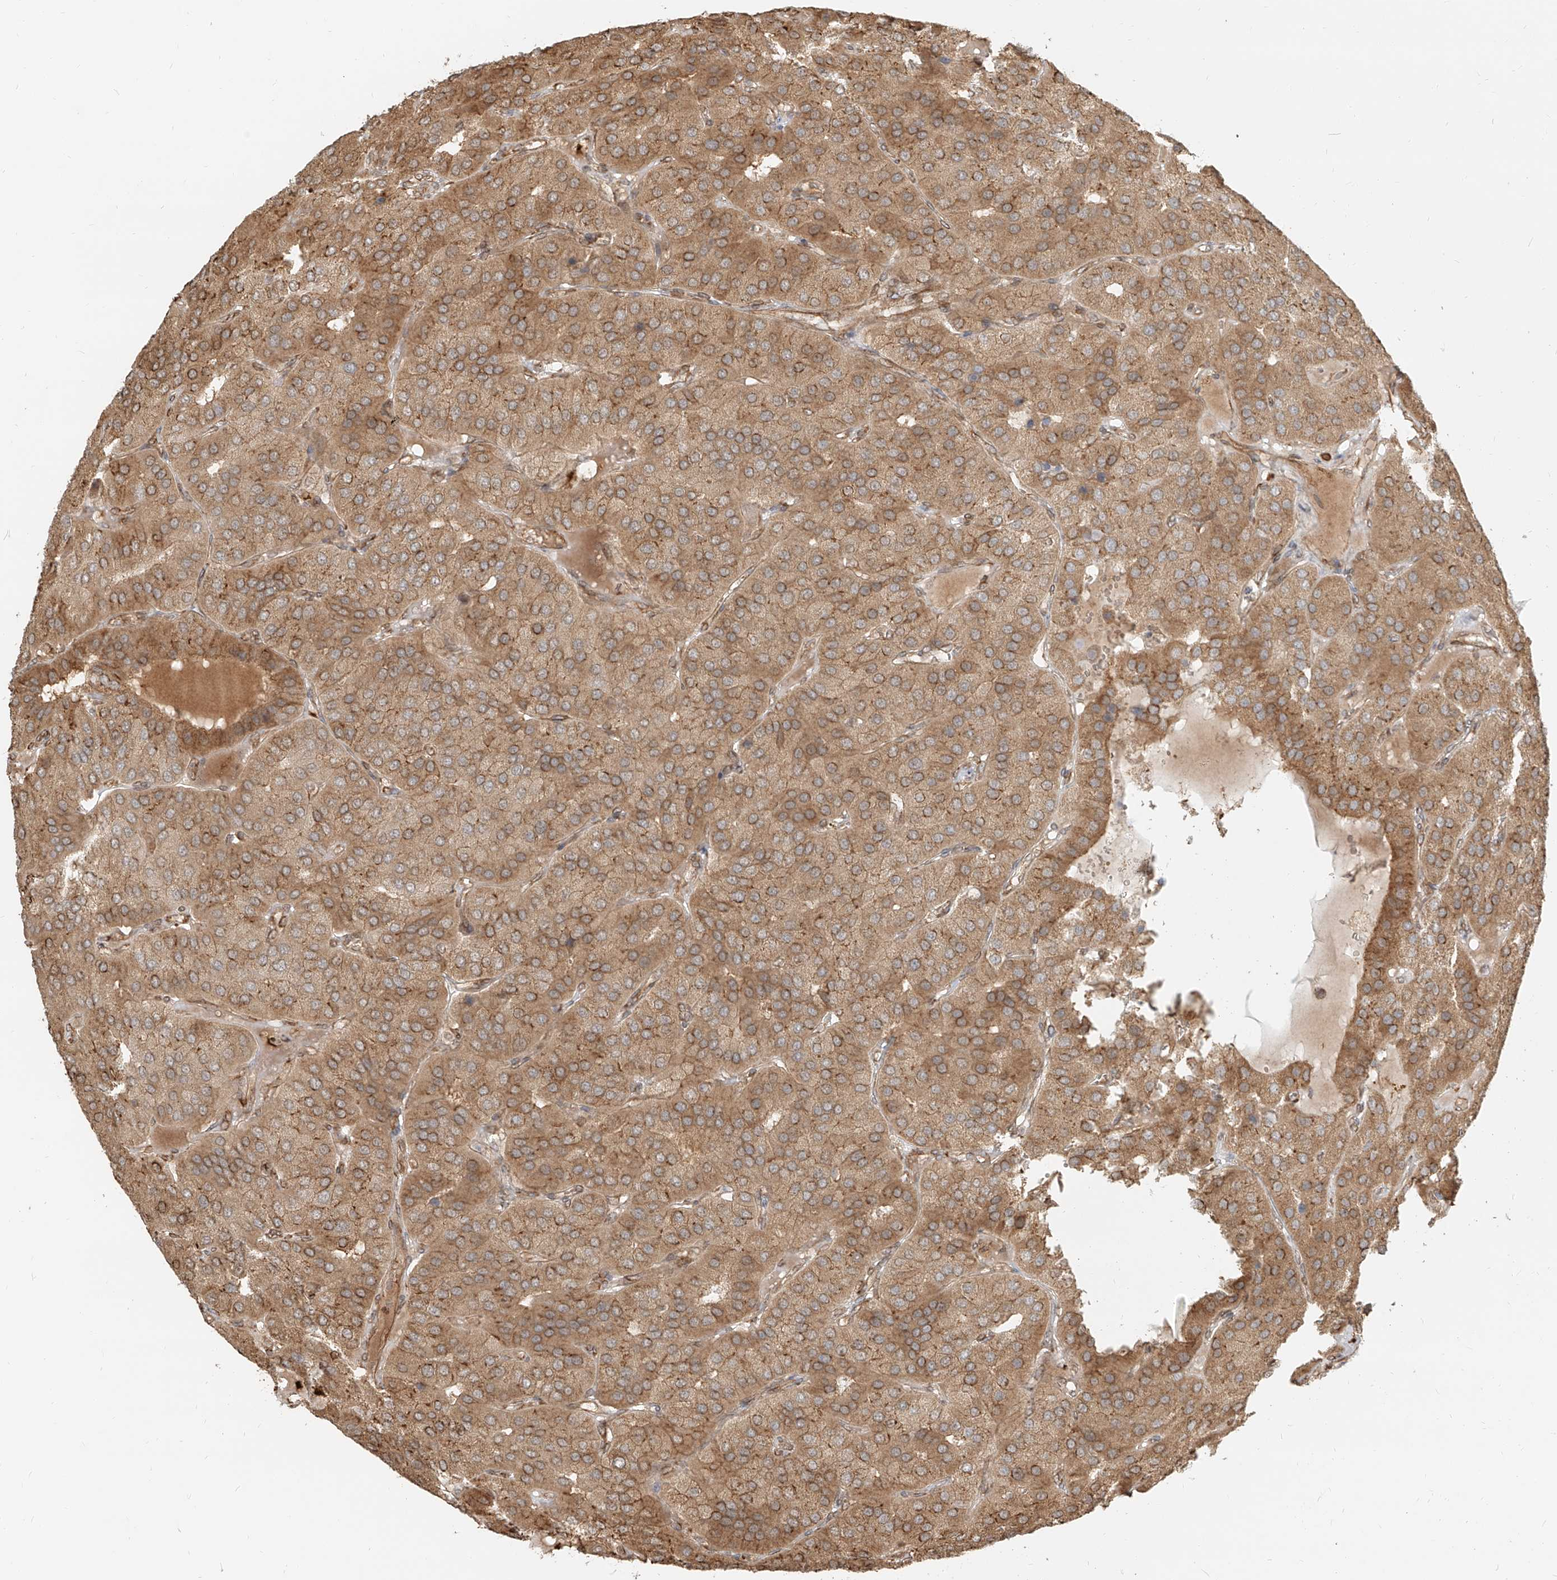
{"staining": {"intensity": "moderate", "quantity": ">75%", "location": "cytoplasmic/membranous"}, "tissue": "parathyroid gland", "cell_type": "Glandular cells", "image_type": "normal", "snomed": [{"axis": "morphology", "description": "Normal tissue, NOS"}, {"axis": "morphology", "description": "Adenoma, NOS"}, {"axis": "topography", "description": "Parathyroid gland"}], "caption": "A brown stain labels moderate cytoplasmic/membranous staining of a protein in glandular cells of normal human parathyroid gland. (Stains: DAB in brown, nuclei in blue, Microscopy: brightfield microscopy at high magnification).", "gene": "UBE2K", "patient": {"sex": "female", "age": 86}}